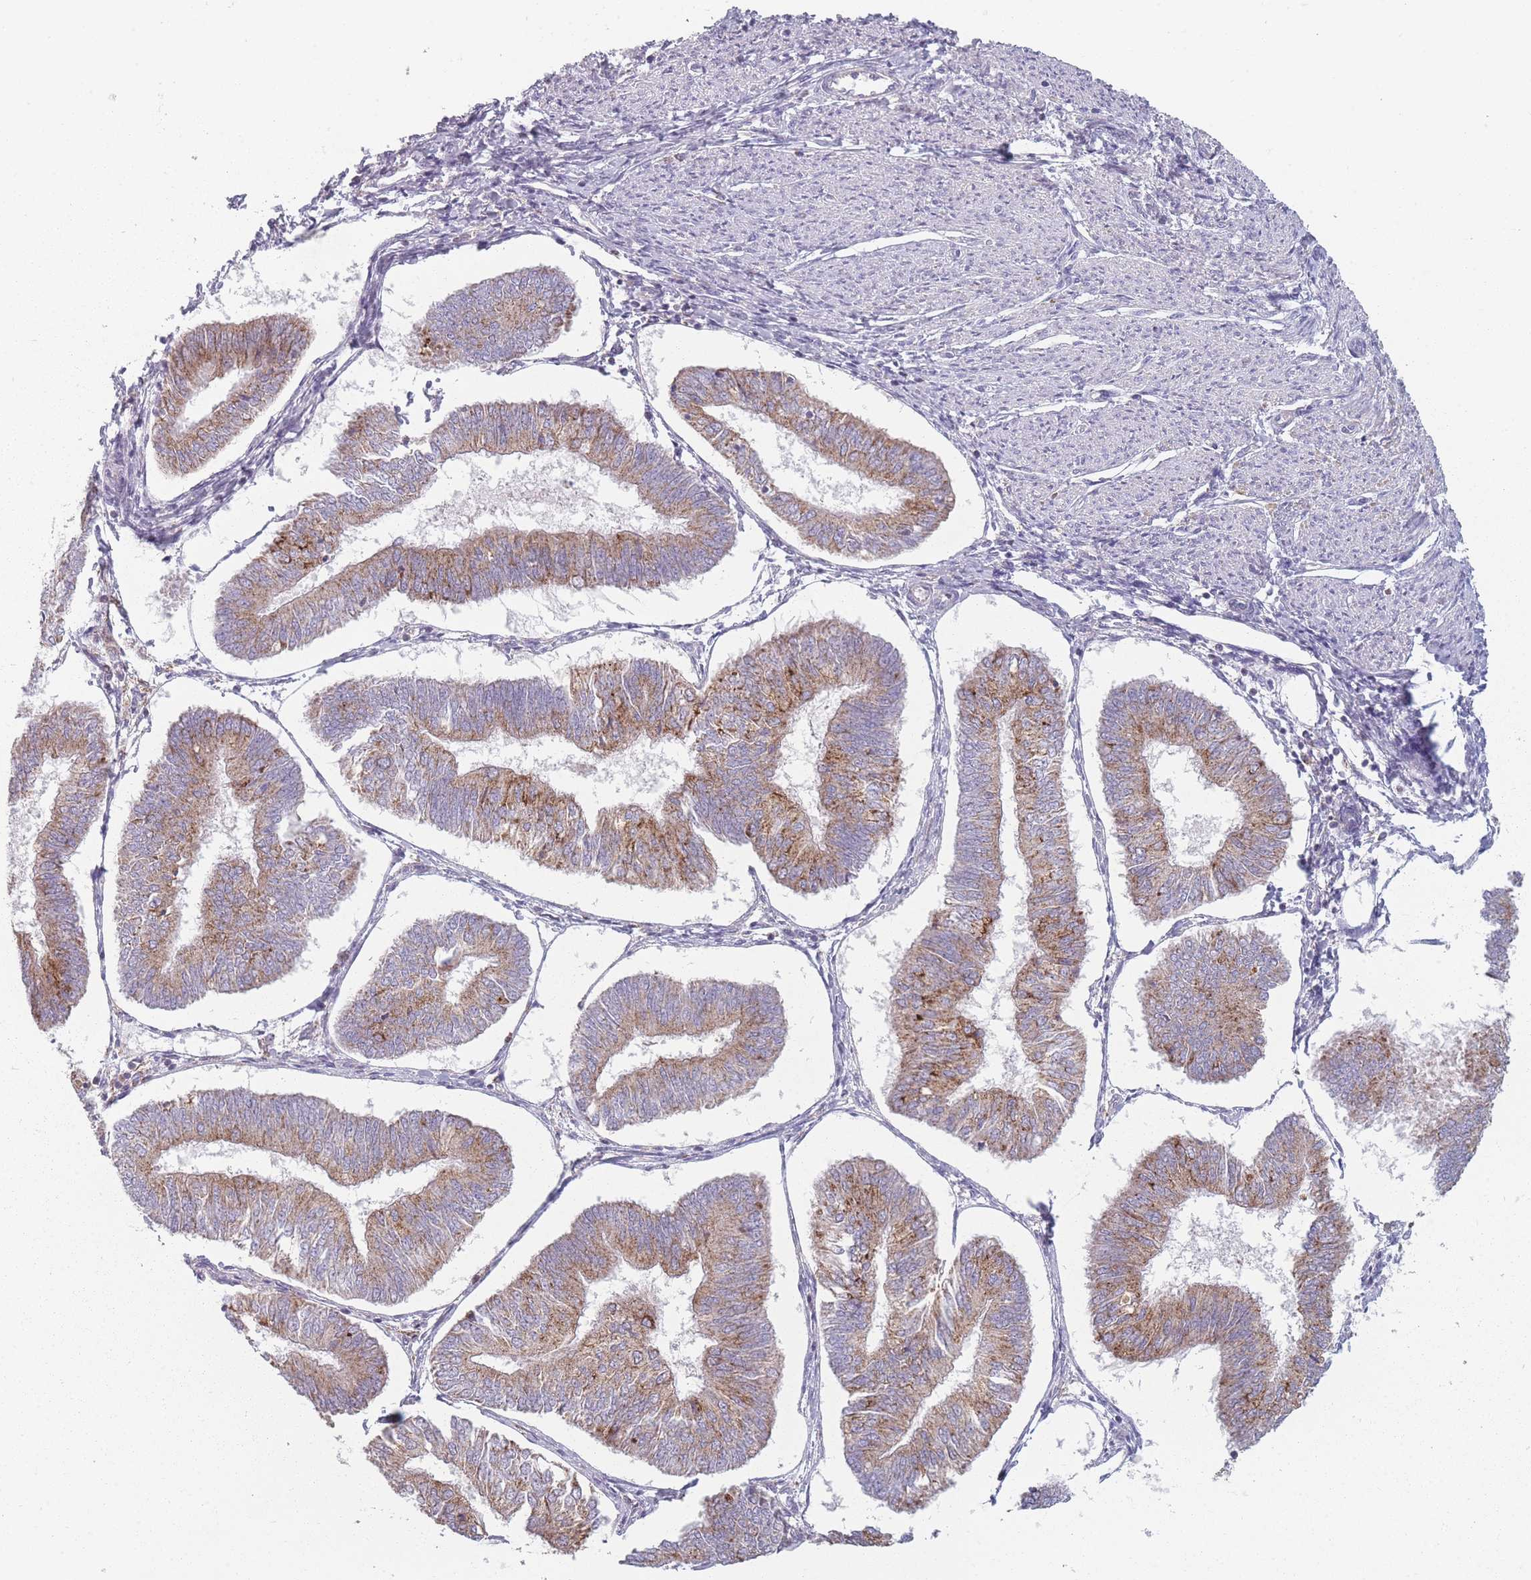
{"staining": {"intensity": "moderate", "quantity": ">75%", "location": "cytoplasmic/membranous"}, "tissue": "endometrial cancer", "cell_type": "Tumor cells", "image_type": "cancer", "snomed": [{"axis": "morphology", "description": "Adenocarcinoma, NOS"}, {"axis": "topography", "description": "Endometrium"}], "caption": "An image of human adenocarcinoma (endometrial) stained for a protein reveals moderate cytoplasmic/membranous brown staining in tumor cells.", "gene": "PEX11B", "patient": {"sex": "female", "age": 58}}